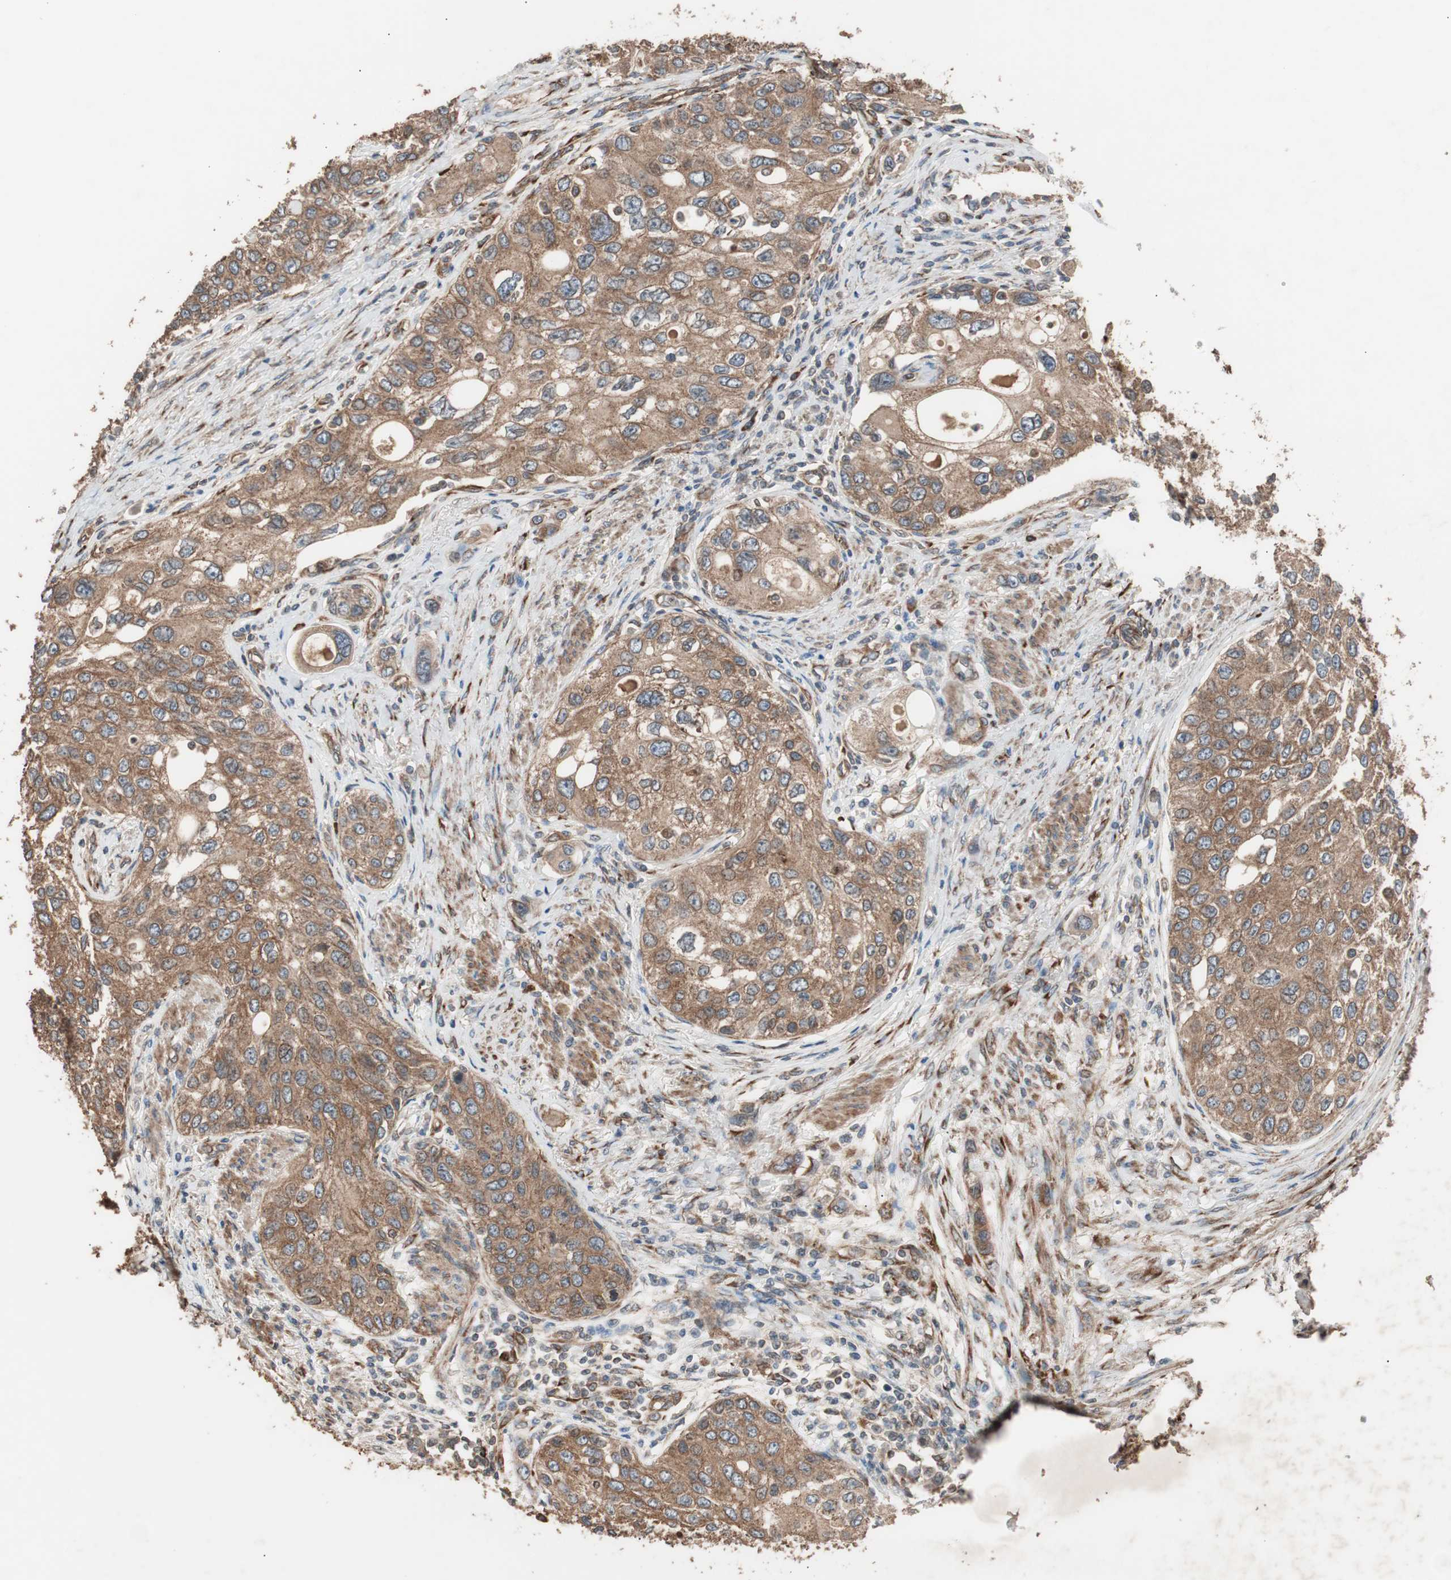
{"staining": {"intensity": "moderate", "quantity": ">75%", "location": "cytoplasmic/membranous"}, "tissue": "urothelial cancer", "cell_type": "Tumor cells", "image_type": "cancer", "snomed": [{"axis": "morphology", "description": "Urothelial carcinoma, High grade"}, {"axis": "topography", "description": "Urinary bladder"}], "caption": "Urothelial carcinoma (high-grade) stained with DAB immunohistochemistry exhibits medium levels of moderate cytoplasmic/membranous positivity in approximately >75% of tumor cells. (Brightfield microscopy of DAB IHC at high magnification).", "gene": "LZTS1", "patient": {"sex": "female", "age": 56}}